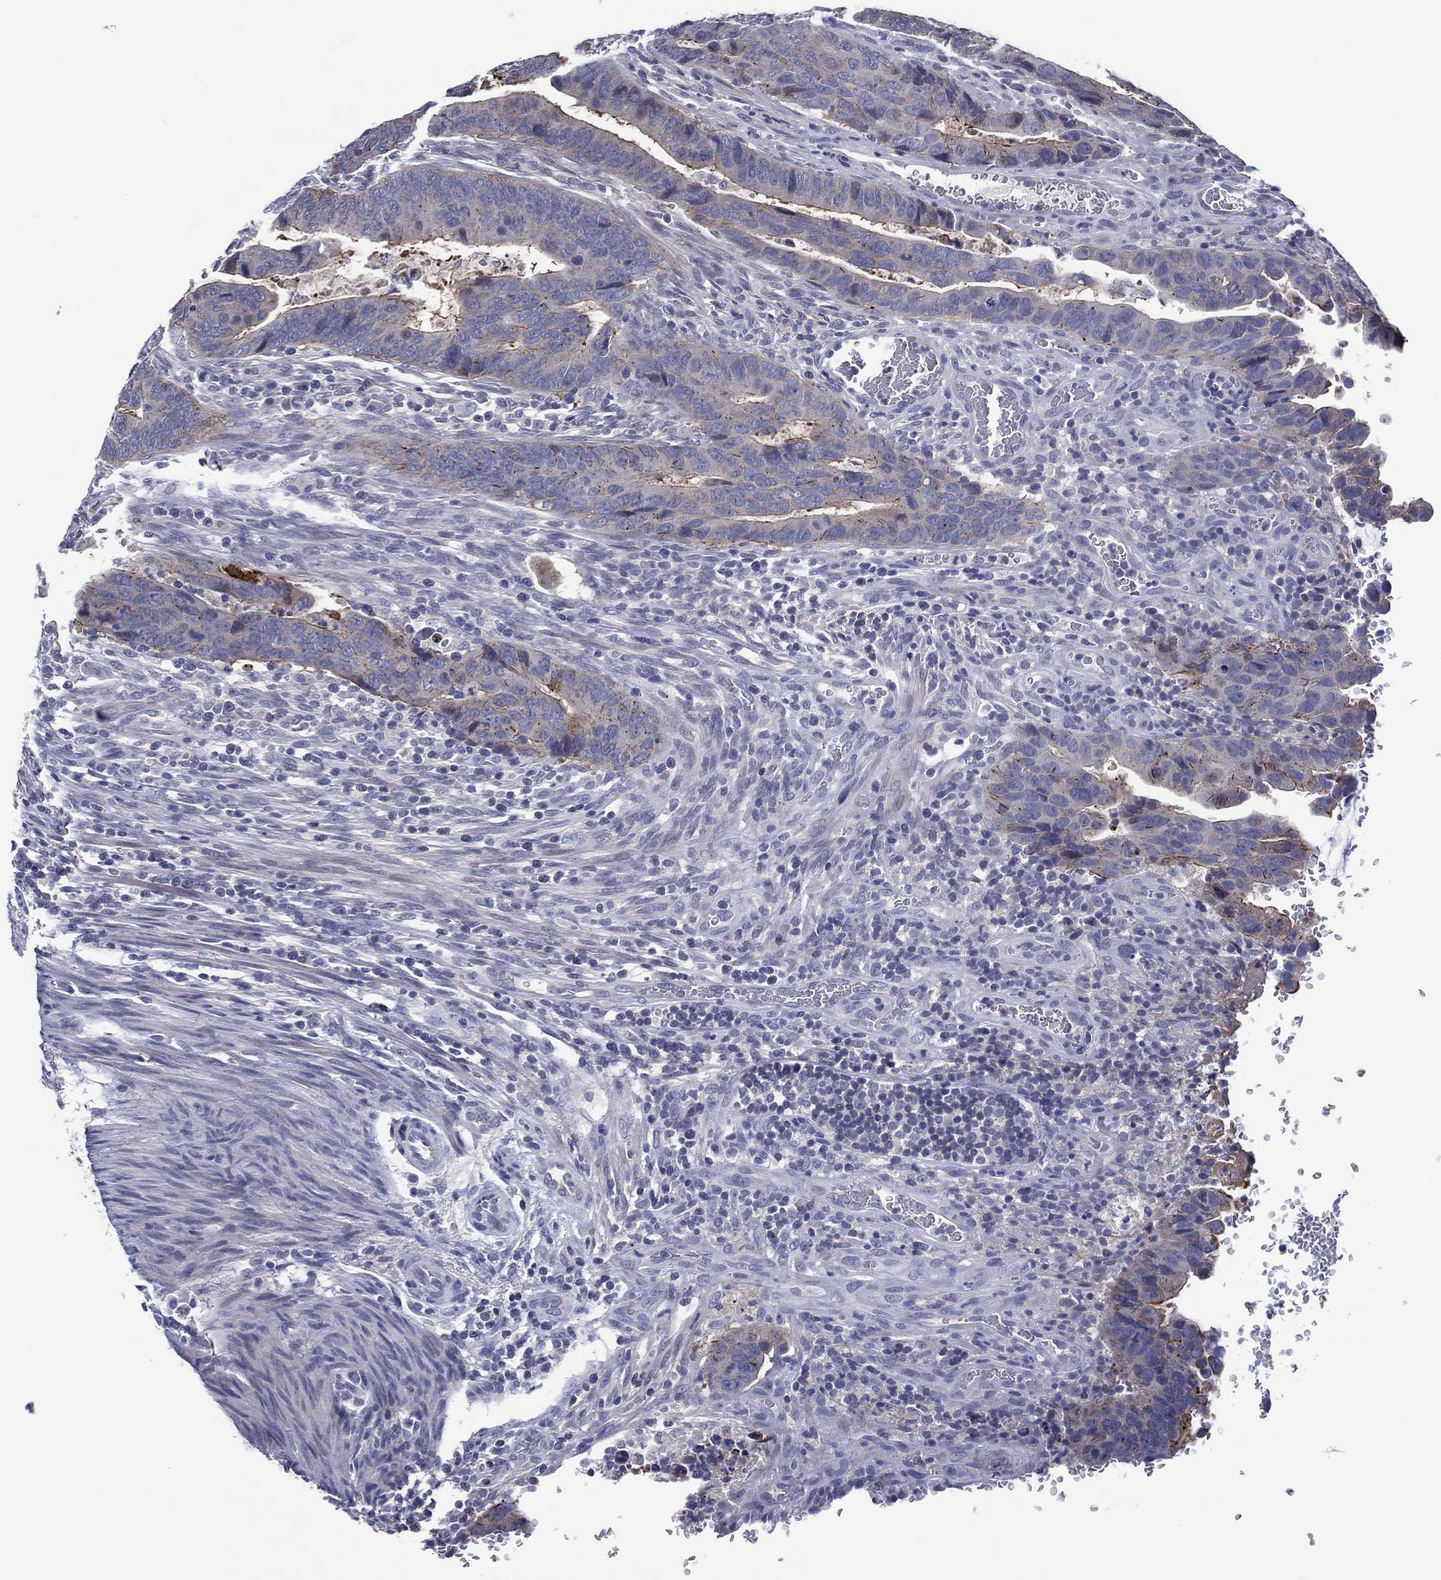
{"staining": {"intensity": "moderate", "quantity": "<25%", "location": "cytoplasmic/membranous"}, "tissue": "colorectal cancer", "cell_type": "Tumor cells", "image_type": "cancer", "snomed": [{"axis": "morphology", "description": "Adenocarcinoma, NOS"}, {"axis": "topography", "description": "Colon"}], "caption": "Brown immunohistochemical staining in colorectal adenocarcinoma demonstrates moderate cytoplasmic/membranous positivity in approximately <25% of tumor cells.", "gene": "TRIM31", "patient": {"sex": "female", "age": 56}}